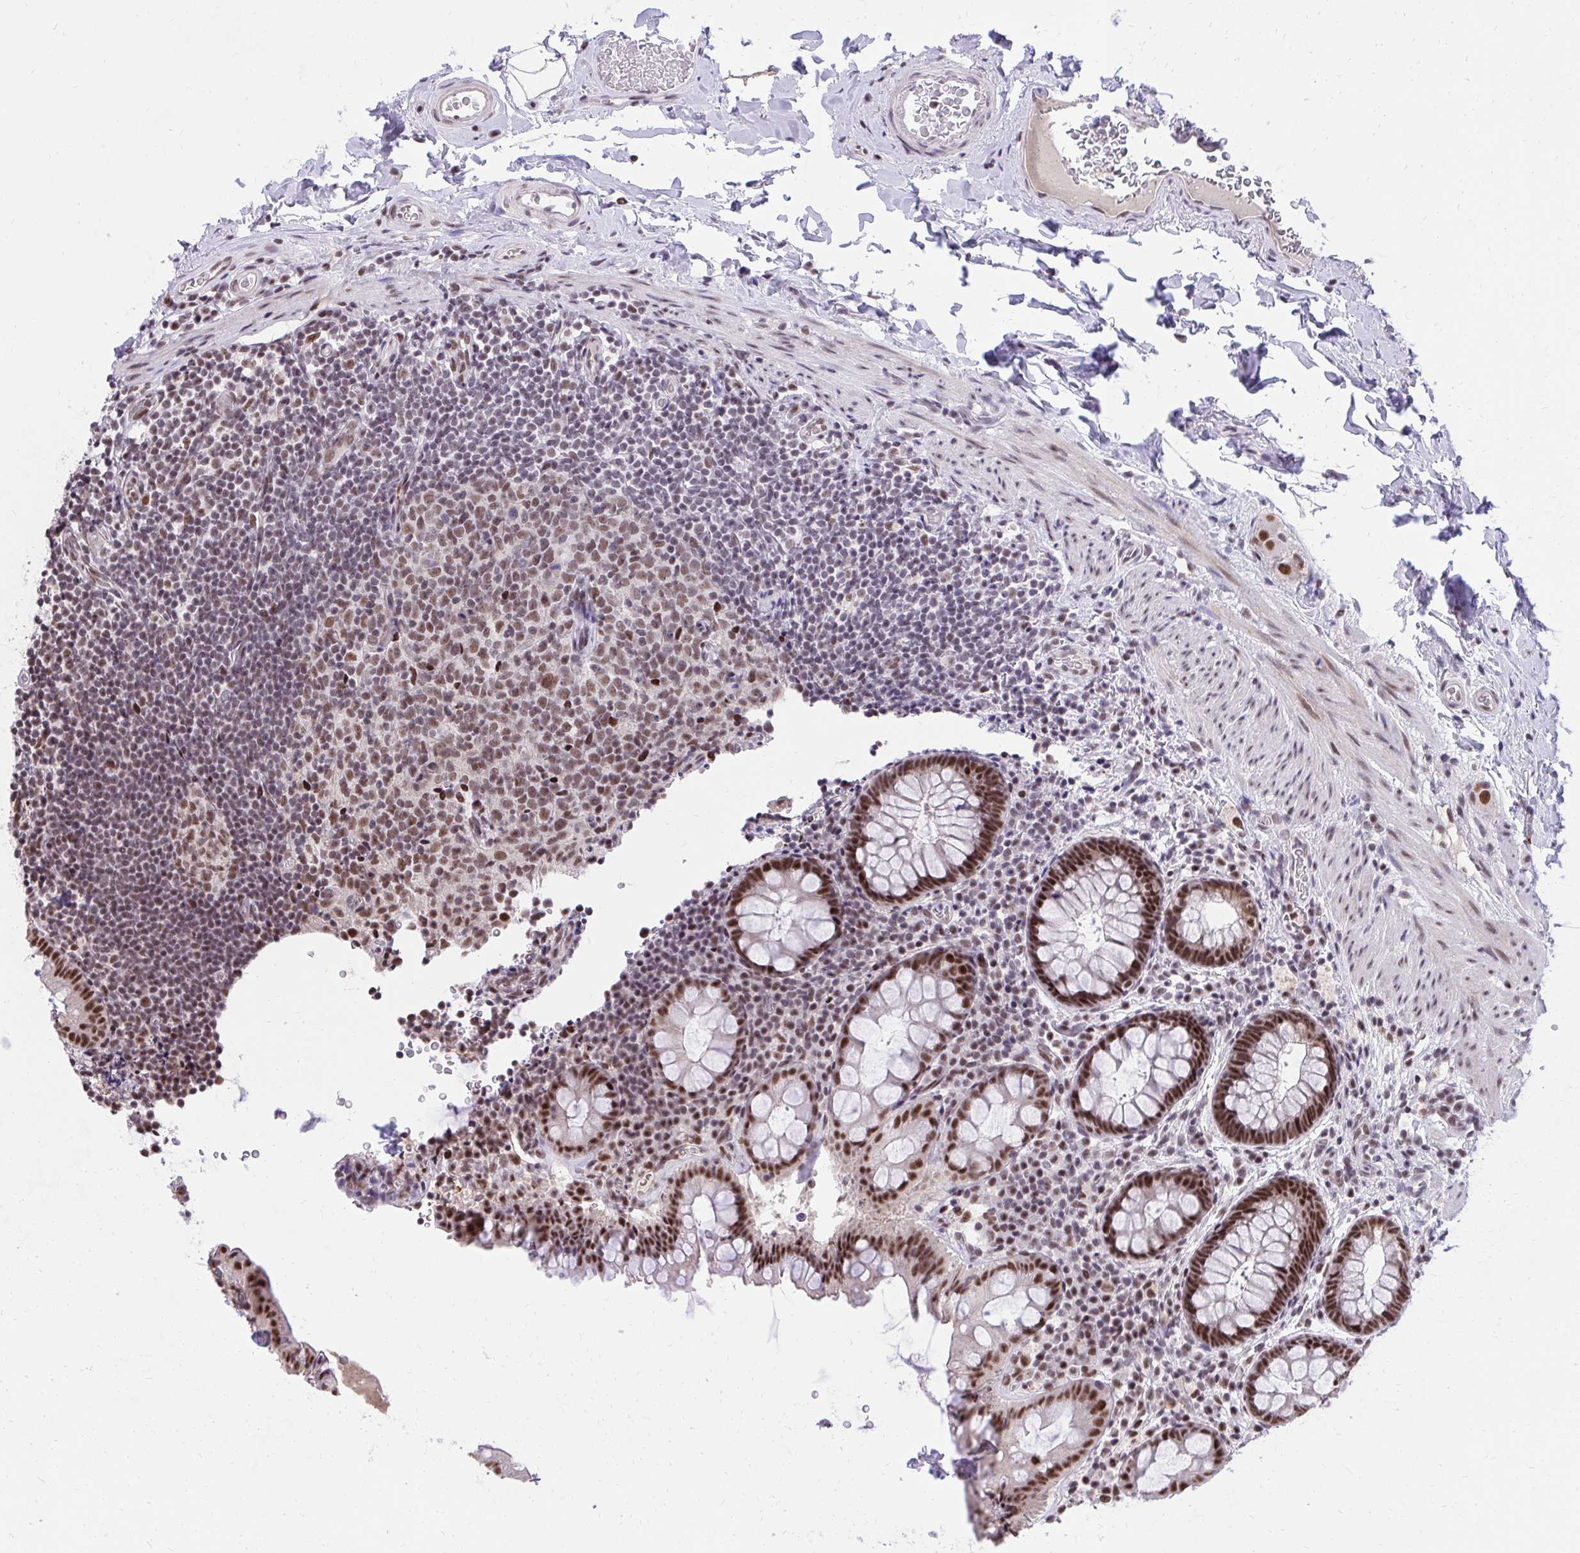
{"staining": {"intensity": "strong", "quantity": ">75%", "location": "nuclear"}, "tissue": "rectum", "cell_type": "Glandular cells", "image_type": "normal", "snomed": [{"axis": "morphology", "description": "Normal tissue, NOS"}, {"axis": "topography", "description": "Rectum"}, {"axis": "topography", "description": "Peripheral nerve tissue"}], "caption": "Brown immunohistochemical staining in benign rectum demonstrates strong nuclear positivity in about >75% of glandular cells. (Brightfield microscopy of DAB IHC at high magnification).", "gene": "SYNE4", "patient": {"sex": "female", "age": 69}}